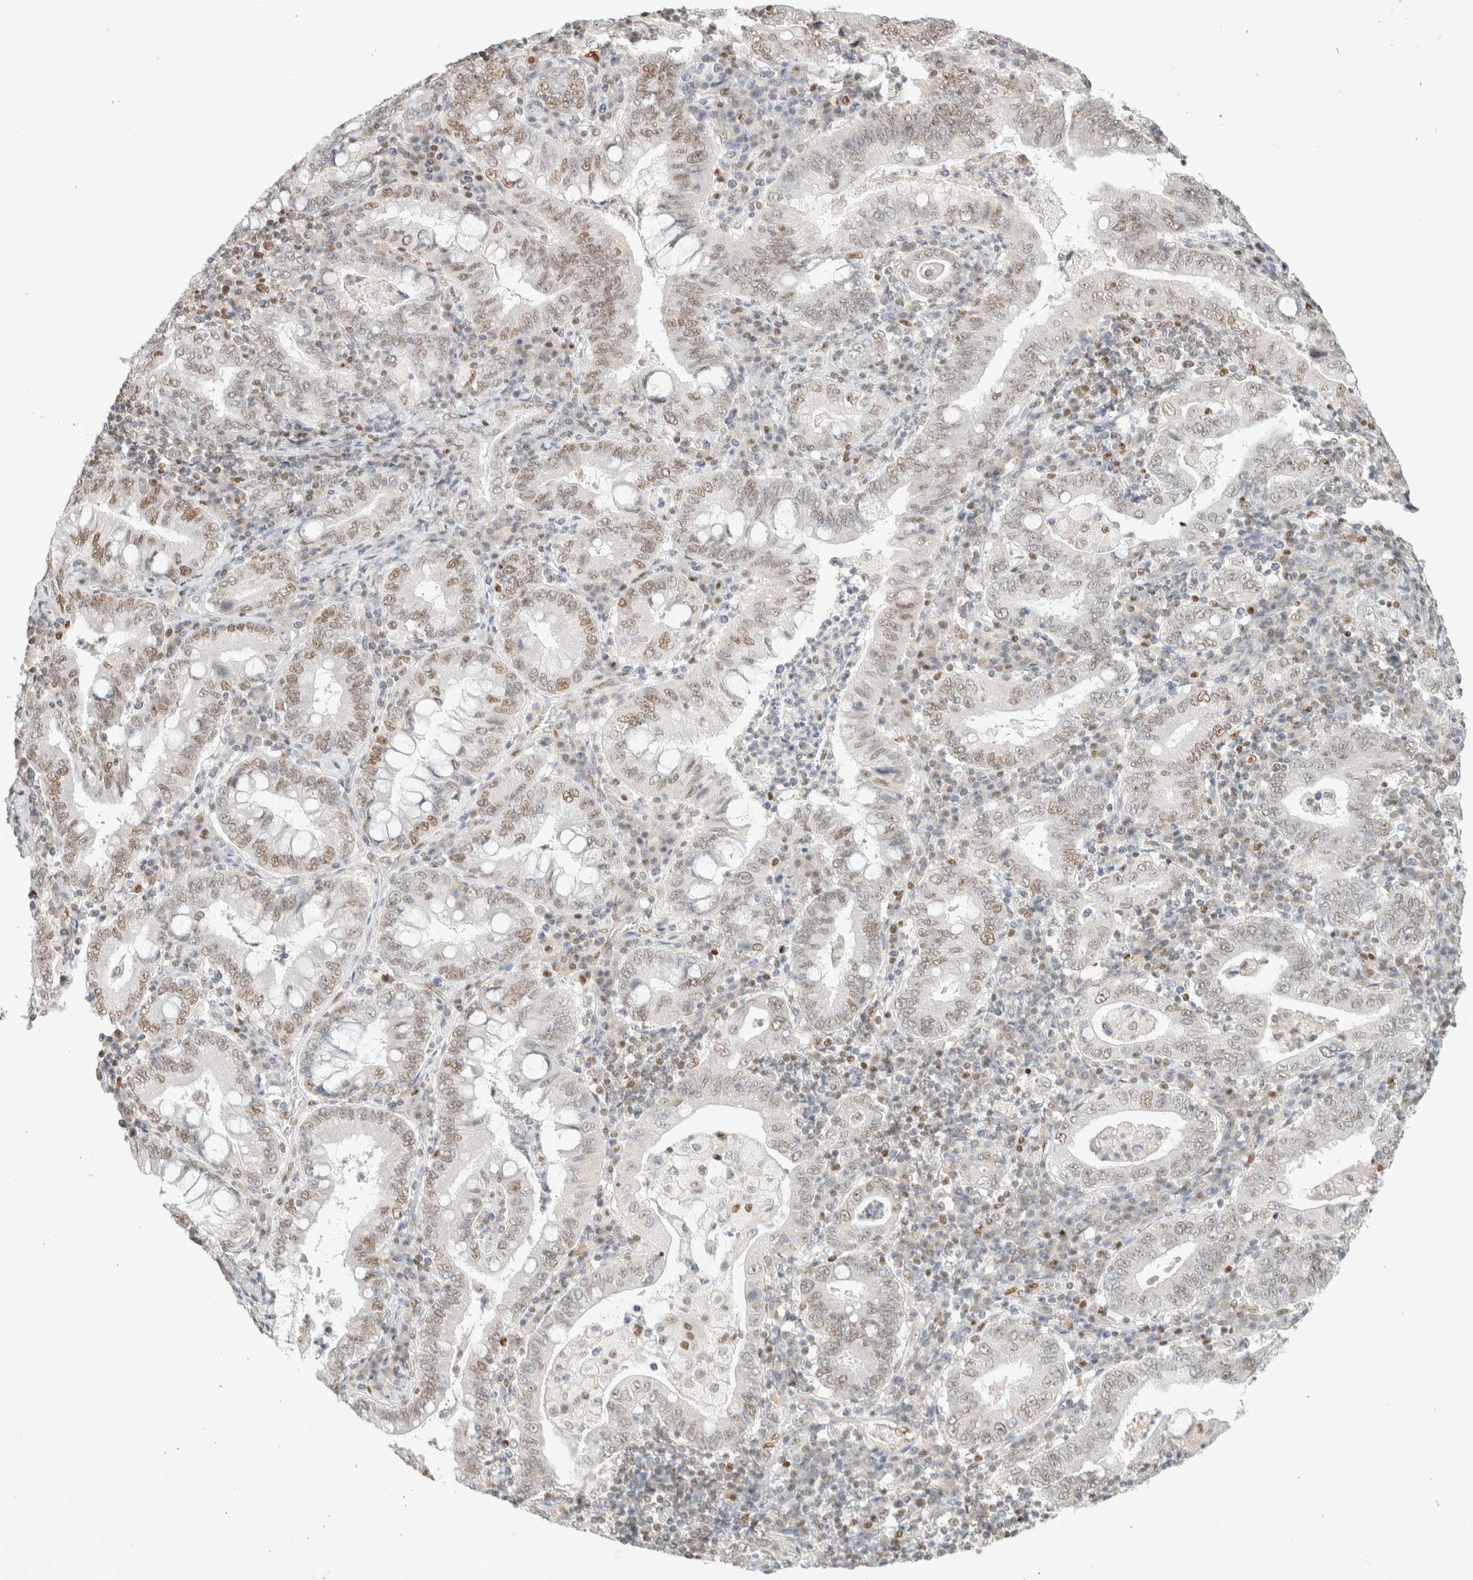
{"staining": {"intensity": "weak", "quantity": "25%-75%", "location": "nuclear"}, "tissue": "stomach cancer", "cell_type": "Tumor cells", "image_type": "cancer", "snomed": [{"axis": "morphology", "description": "Normal tissue, NOS"}, {"axis": "morphology", "description": "Adenocarcinoma, NOS"}, {"axis": "topography", "description": "Esophagus"}, {"axis": "topography", "description": "Stomach, upper"}, {"axis": "topography", "description": "Peripheral nerve tissue"}], "caption": "Immunohistochemistry photomicrograph of neoplastic tissue: stomach cancer (adenocarcinoma) stained using immunohistochemistry displays low levels of weak protein expression localized specifically in the nuclear of tumor cells, appearing as a nuclear brown color.", "gene": "DDB2", "patient": {"sex": "male", "age": 62}}